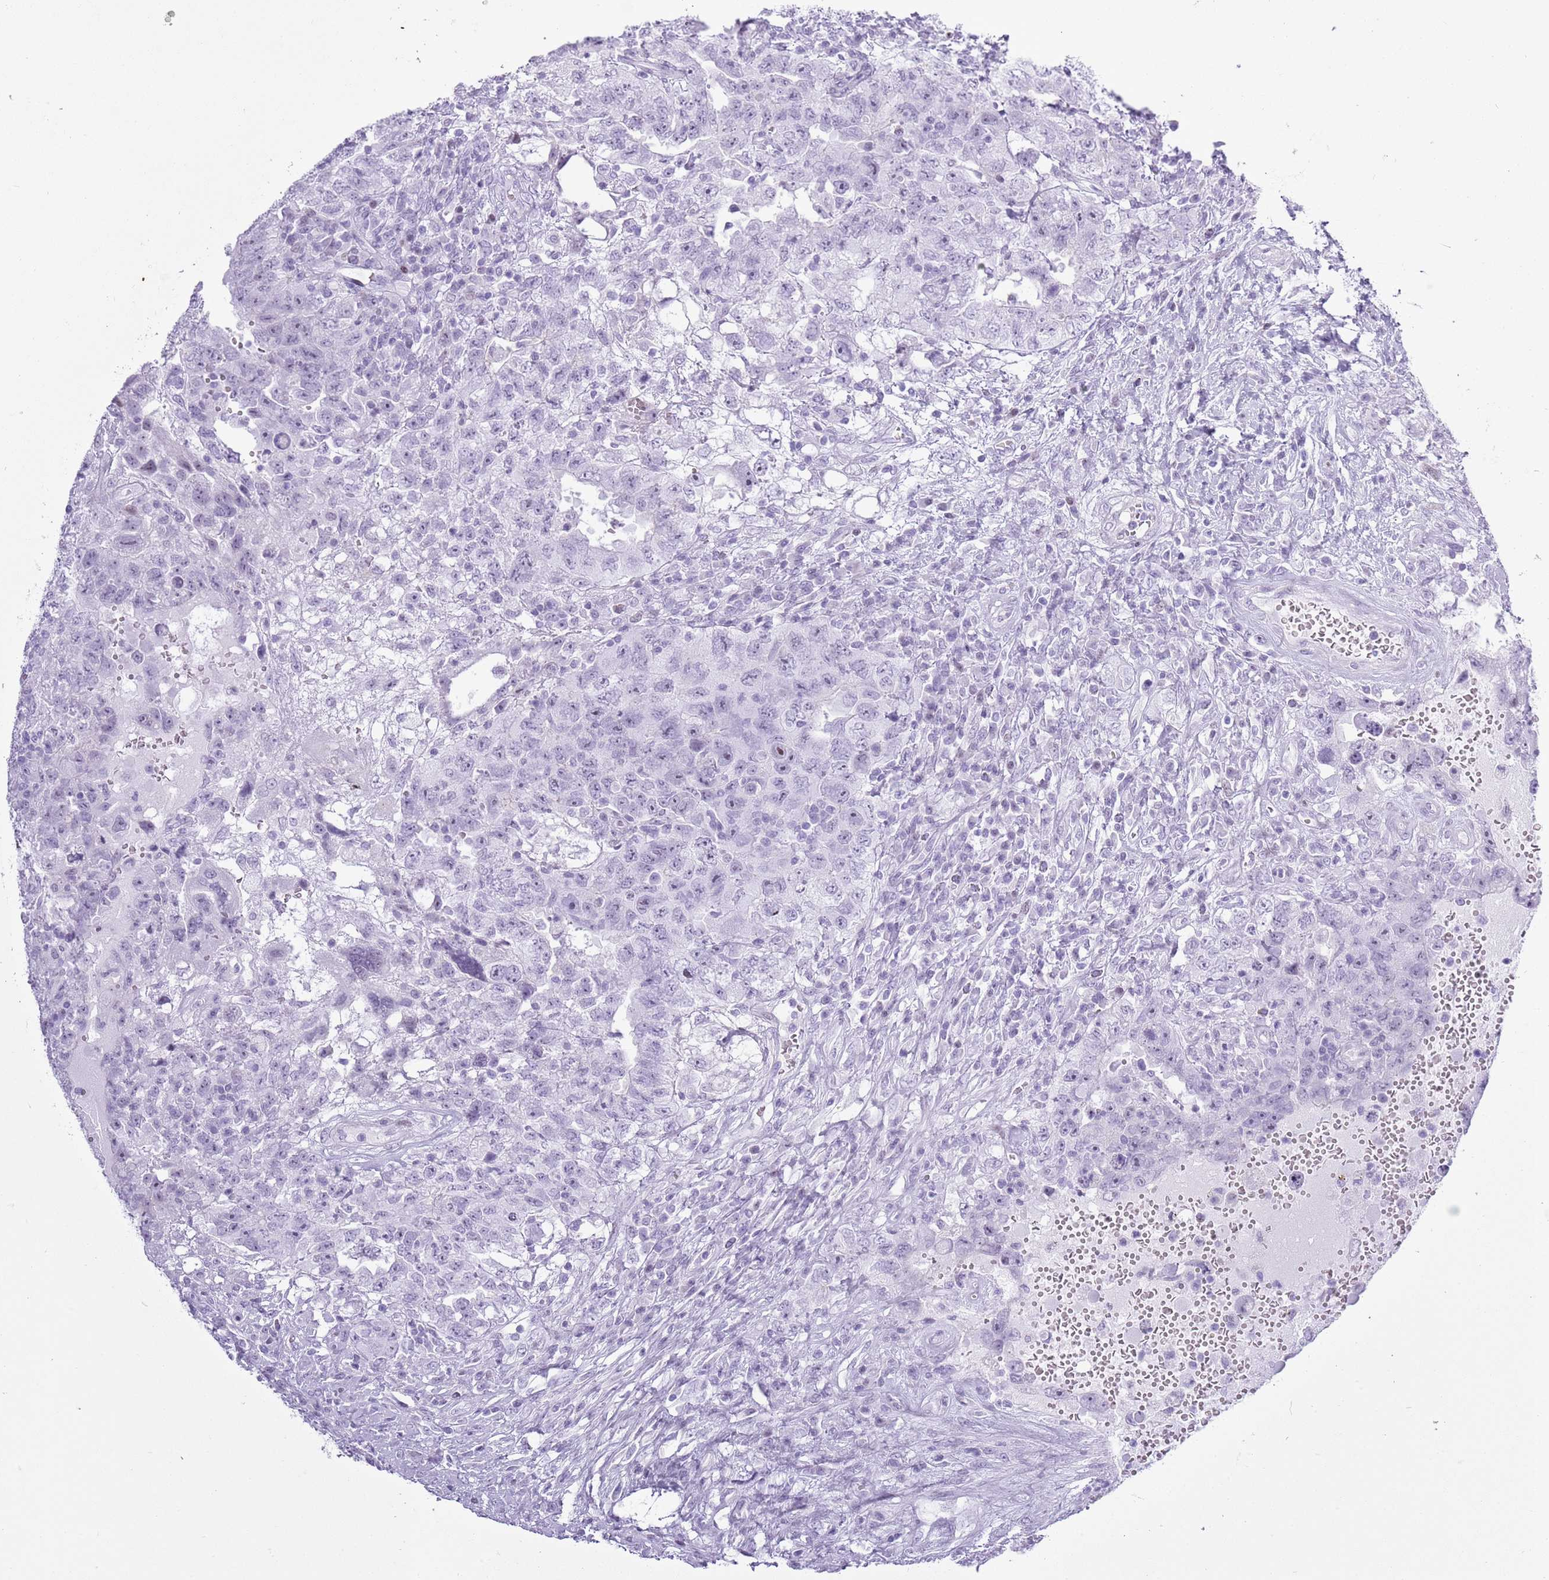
{"staining": {"intensity": "negative", "quantity": "none", "location": "none"}, "tissue": "testis cancer", "cell_type": "Tumor cells", "image_type": "cancer", "snomed": [{"axis": "morphology", "description": "Carcinoma, Embryonal, NOS"}, {"axis": "topography", "description": "Testis"}], "caption": "High magnification brightfield microscopy of testis embryonal carcinoma stained with DAB (brown) and counterstained with hematoxylin (blue): tumor cells show no significant positivity.", "gene": "ASIP", "patient": {"sex": "male", "age": 26}}